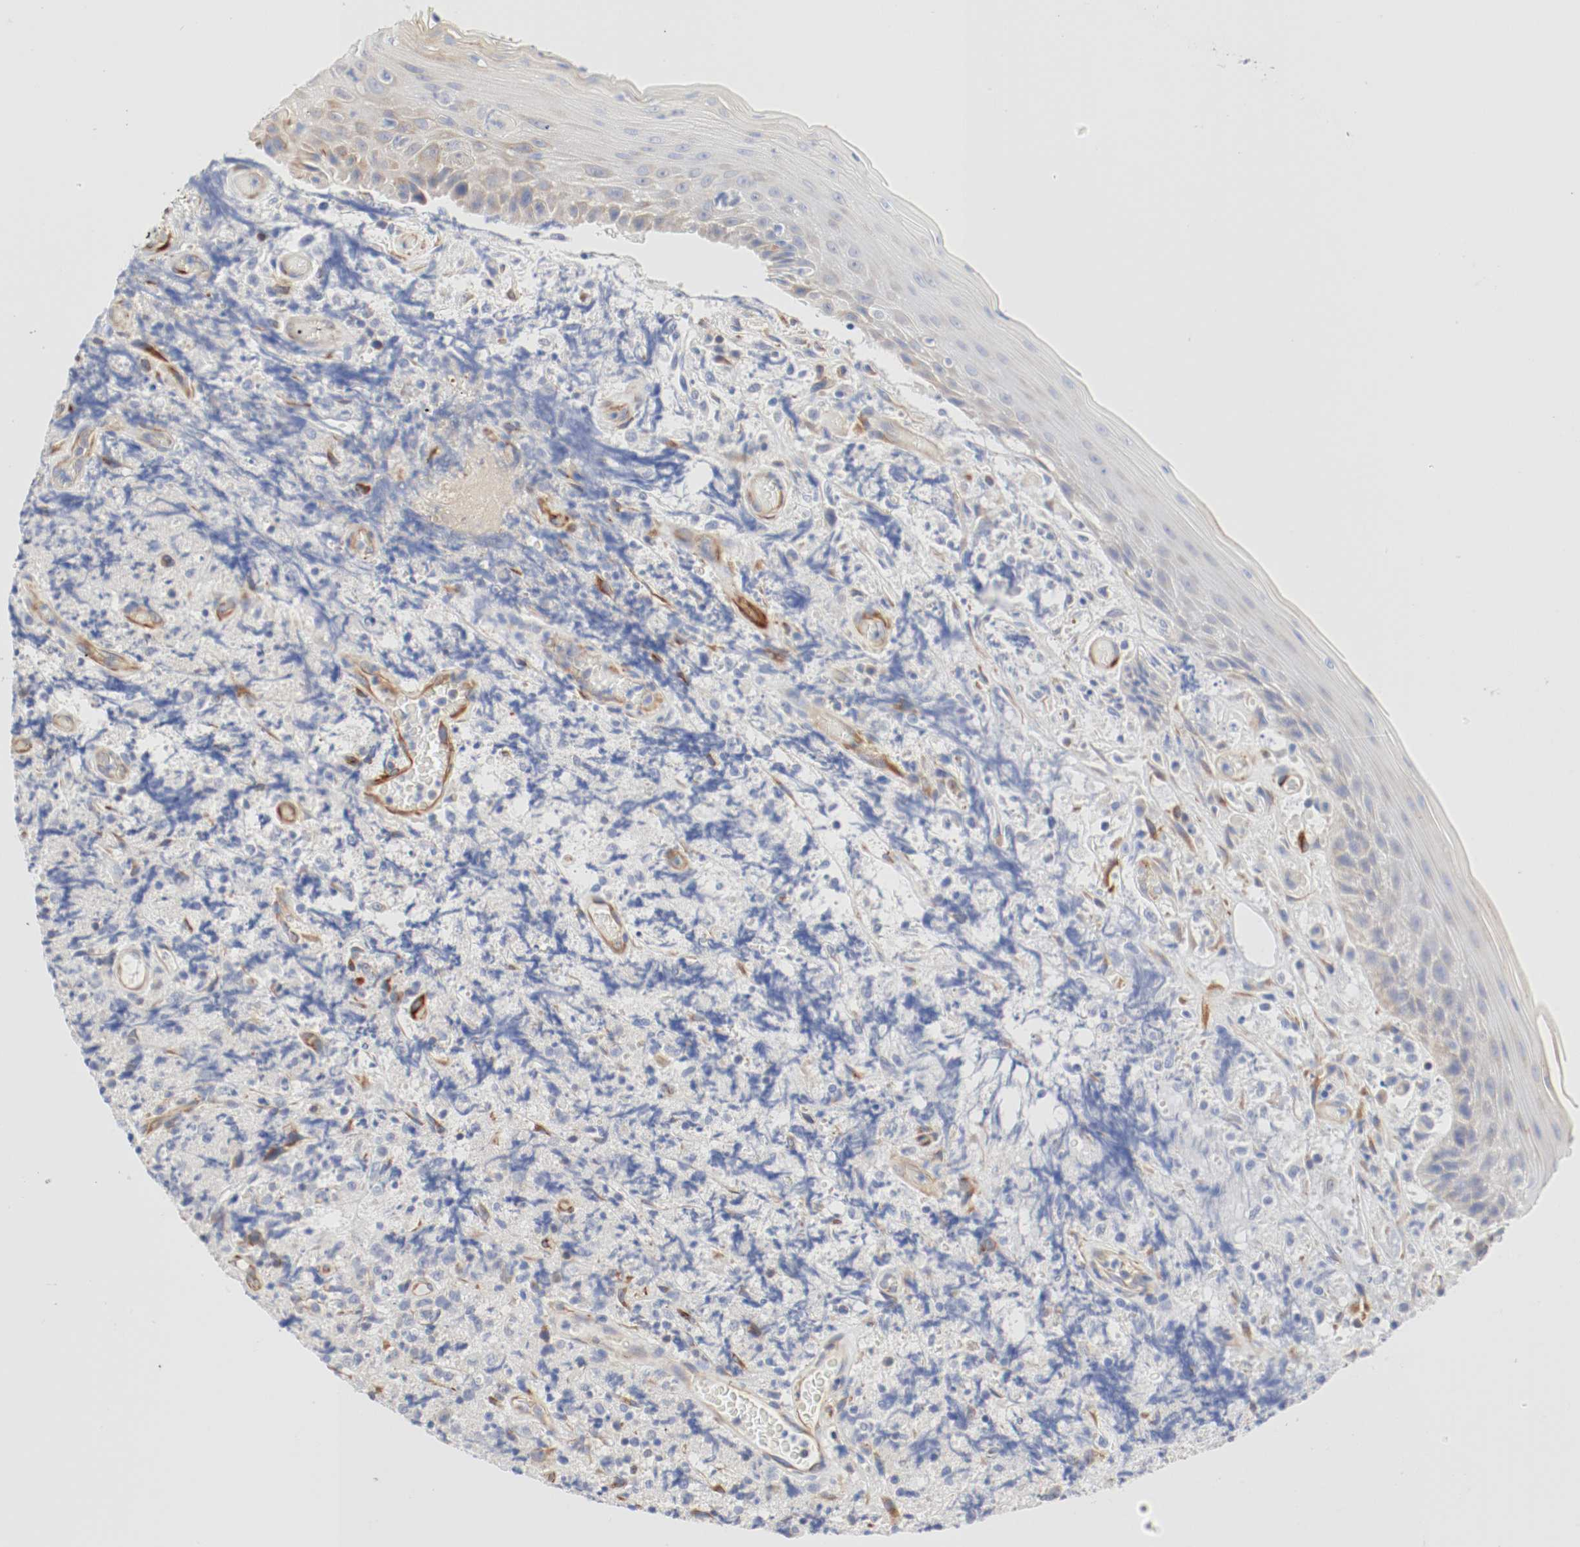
{"staining": {"intensity": "negative", "quantity": "none", "location": "none"}, "tissue": "lymphoma", "cell_type": "Tumor cells", "image_type": "cancer", "snomed": [{"axis": "morphology", "description": "Malignant lymphoma, non-Hodgkin's type, High grade"}, {"axis": "topography", "description": "Tonsil"}], "caption": "This is a image of immunohistochemistry staining of high-grade malignant lymphoma, non-Hodgkin's type, which shows no positivity in tumor cells.", "gene": "GIT1", "patient": {"sex": "female", "age": 36}}